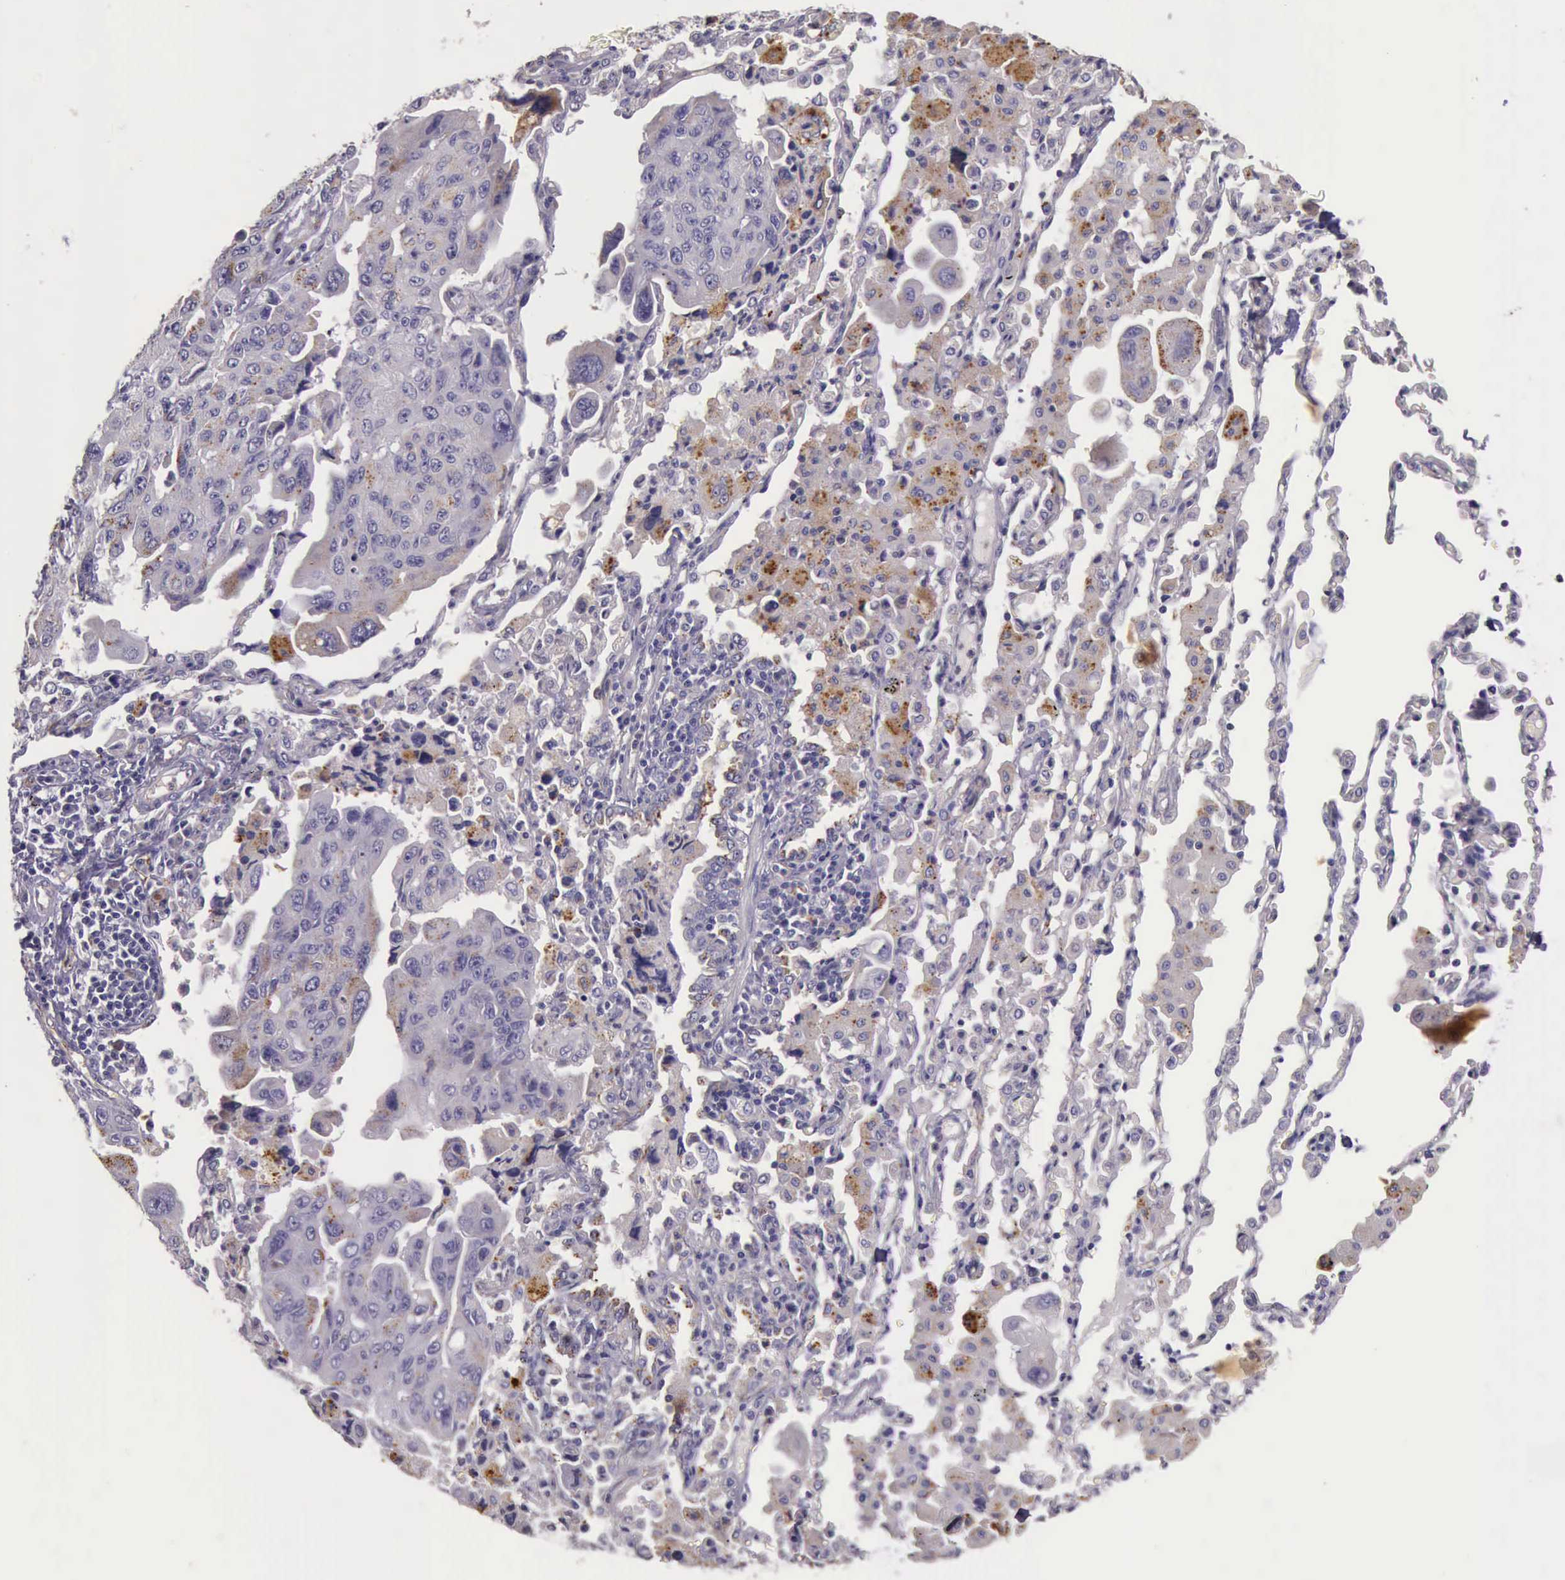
{"staining": {"intensity": "weak", "quantity": "<25%", "location": "cytoplasmic/membranous"}, "tissue": "lung cancer", "cell_type": "Tumor cells", "image_type": "cancer", "snomed": [{"axis": "morphology", "description": "Adenocarcinoma, NOS"}, {"axis": "topography", "description": "Lung"}], "caption": "Tumor cells show no significant positivity in adenocarcinoma (lung).", "gene": "TCEANC", "patient": {"sex": "male", "age": 64}}